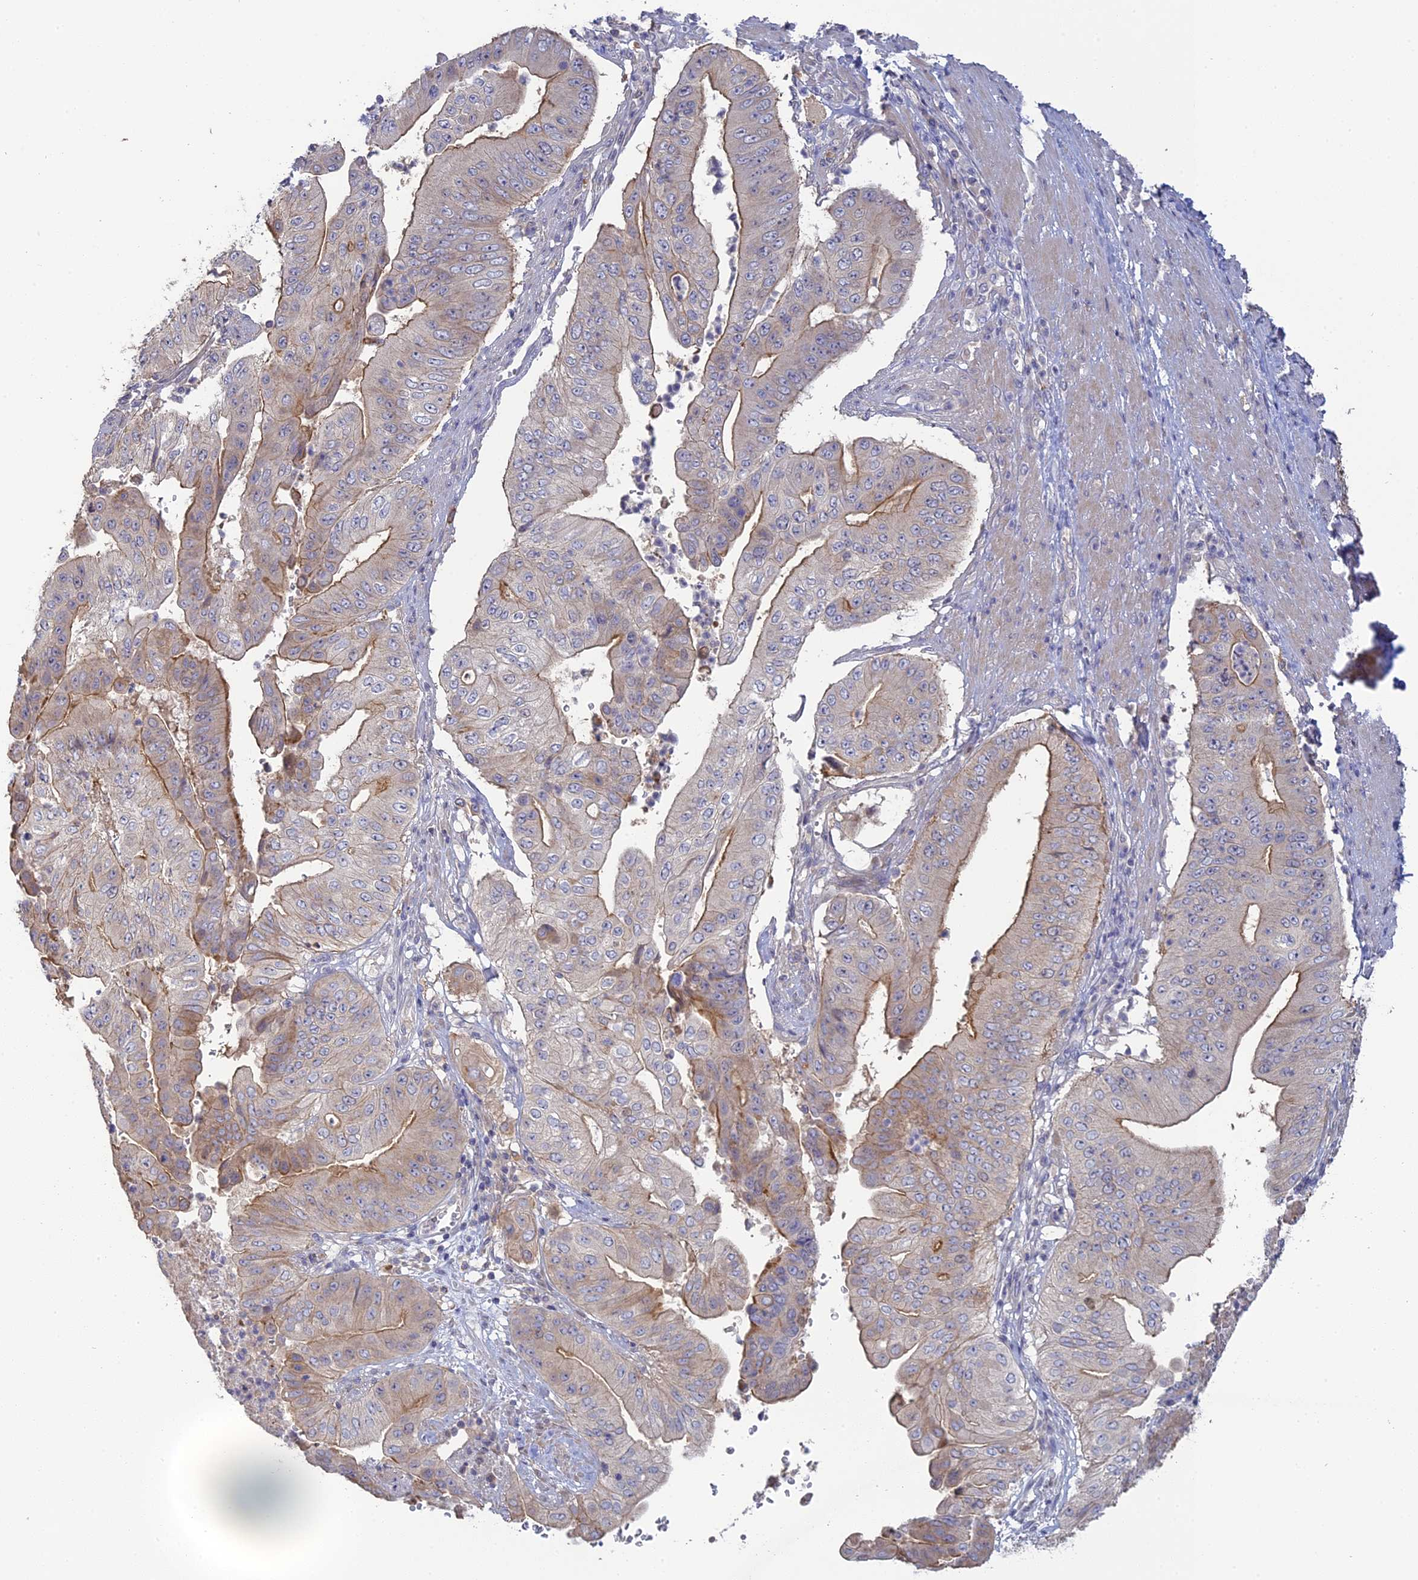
{"staining": {"intensity": "moderate", "quantity": "25%-75%", "location": "cytoplasmic/membranous"}, "tissue": "pancreatic cancer", "cell_type": "Tumor cells", "image_type": "cancer", "snomed": [{"axis": "morphology", "description": "Adenocarcinoma, NOS"}, {"axis": "topography", "description": "Pancreas"}], "caption": "High-power microscopy captured an IHC micrograph of pancreatic cancer (adenocarcinoma), revealing moderate cytoplasmic/membranous staining in approximately 25%-75% of tumor cells.", "gene": "SFT2D2", "patient": {"sex": "female", "age": 77}}